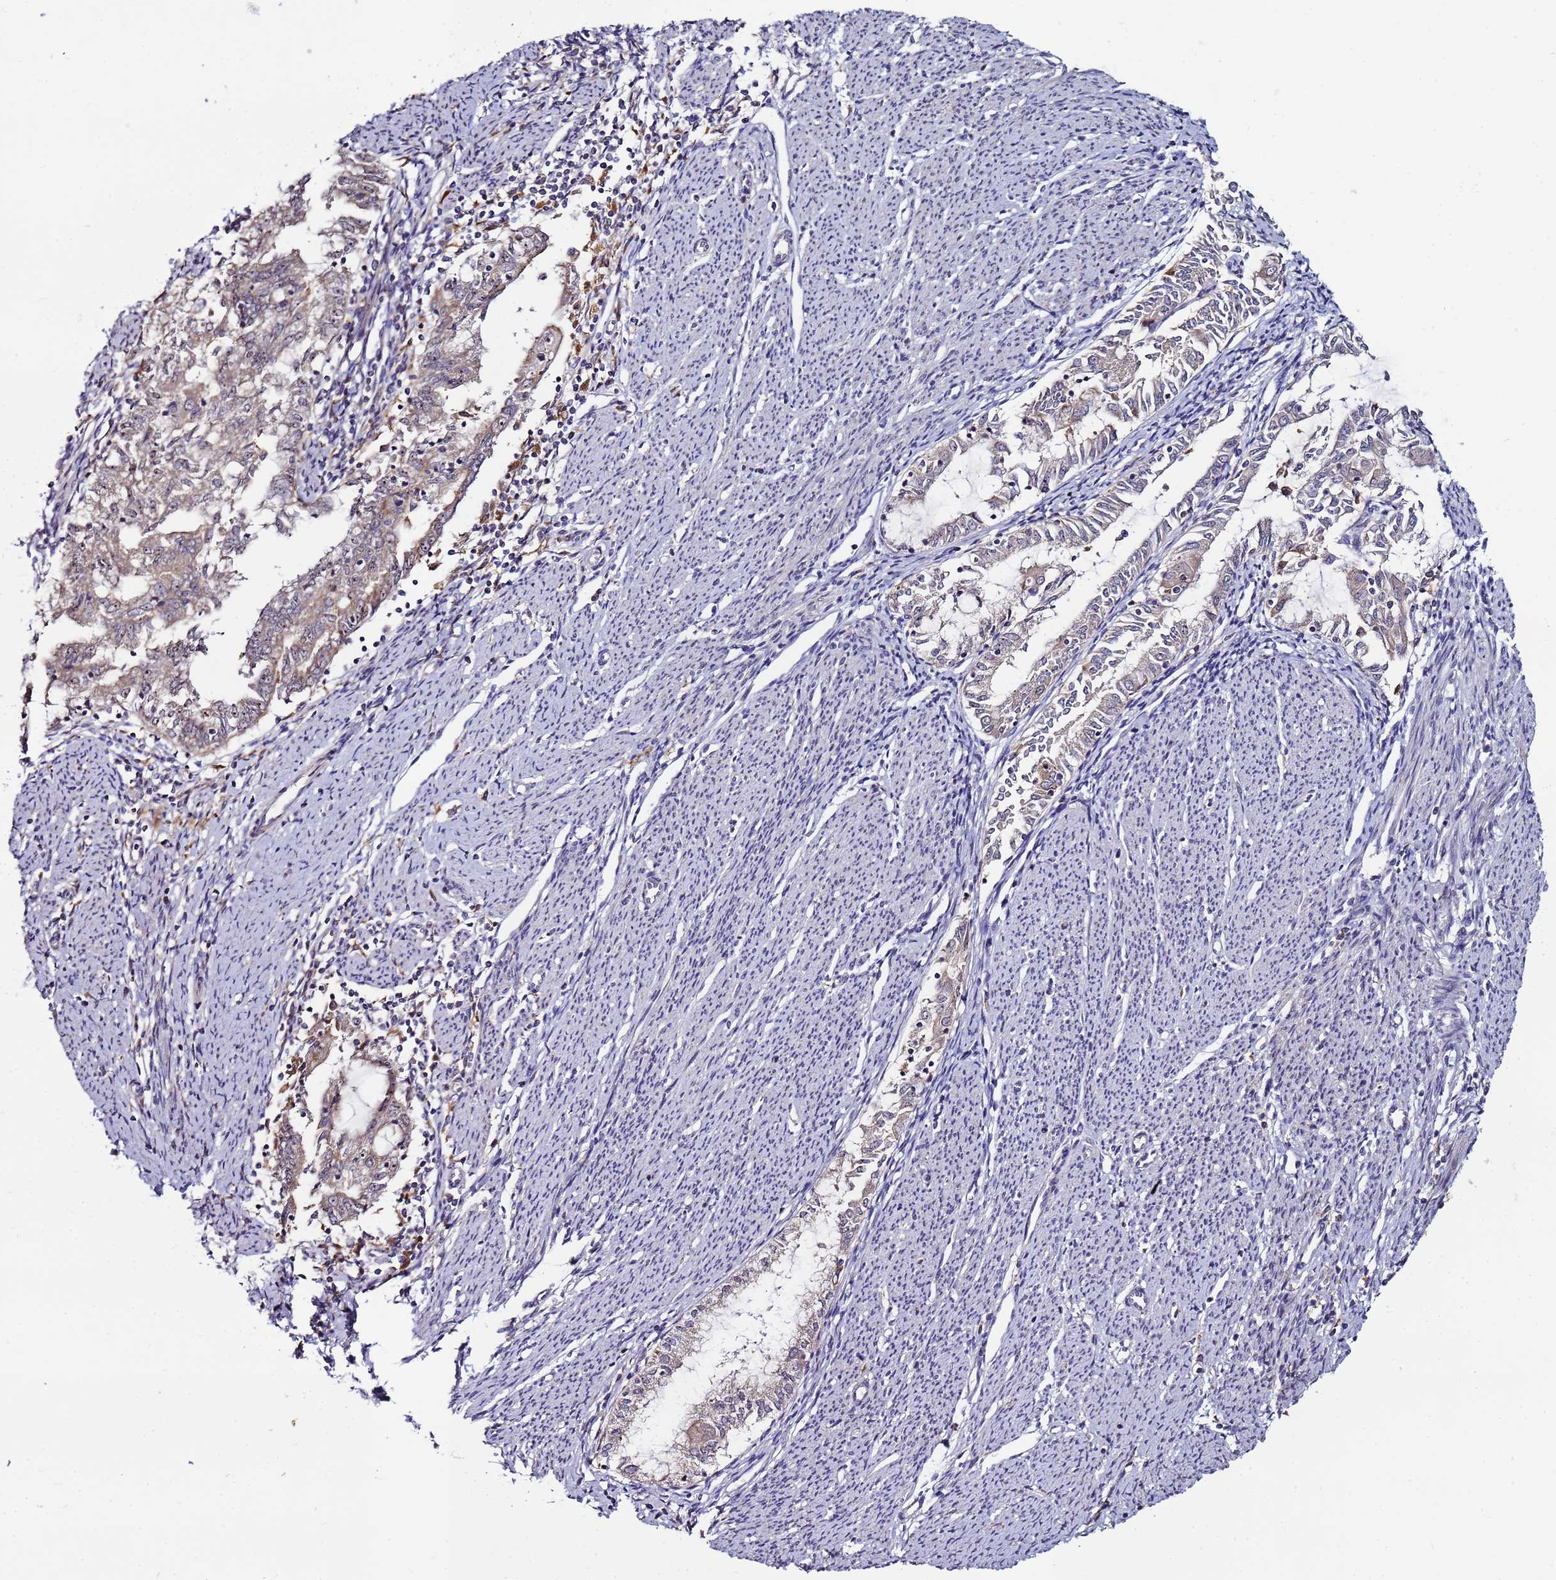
{"staining": {"intensity": "weak", "quantity": "25%-75%", "location": "cytoplasmic/membranous,nuclear"}, "tissue": "endometrial cancer", "cell_type": "Tumor cells", "image_type": "cancer", "snomed": [{"axis": "morphology", "description": "Adenocarcinoma, NOS"}, {"axis": "topography", "description": "Endometrium"}], "caption": "This image displays immunohistochemistry (IHC) staining of human endometrial cancer (adenocarcinoma), with low weak cytoplasmic/membranous and nuclear positivity in approximately 25%-75% of tumor cells.", "gene": "KRI1", "patient": {"sex": "female", "age": 79}}